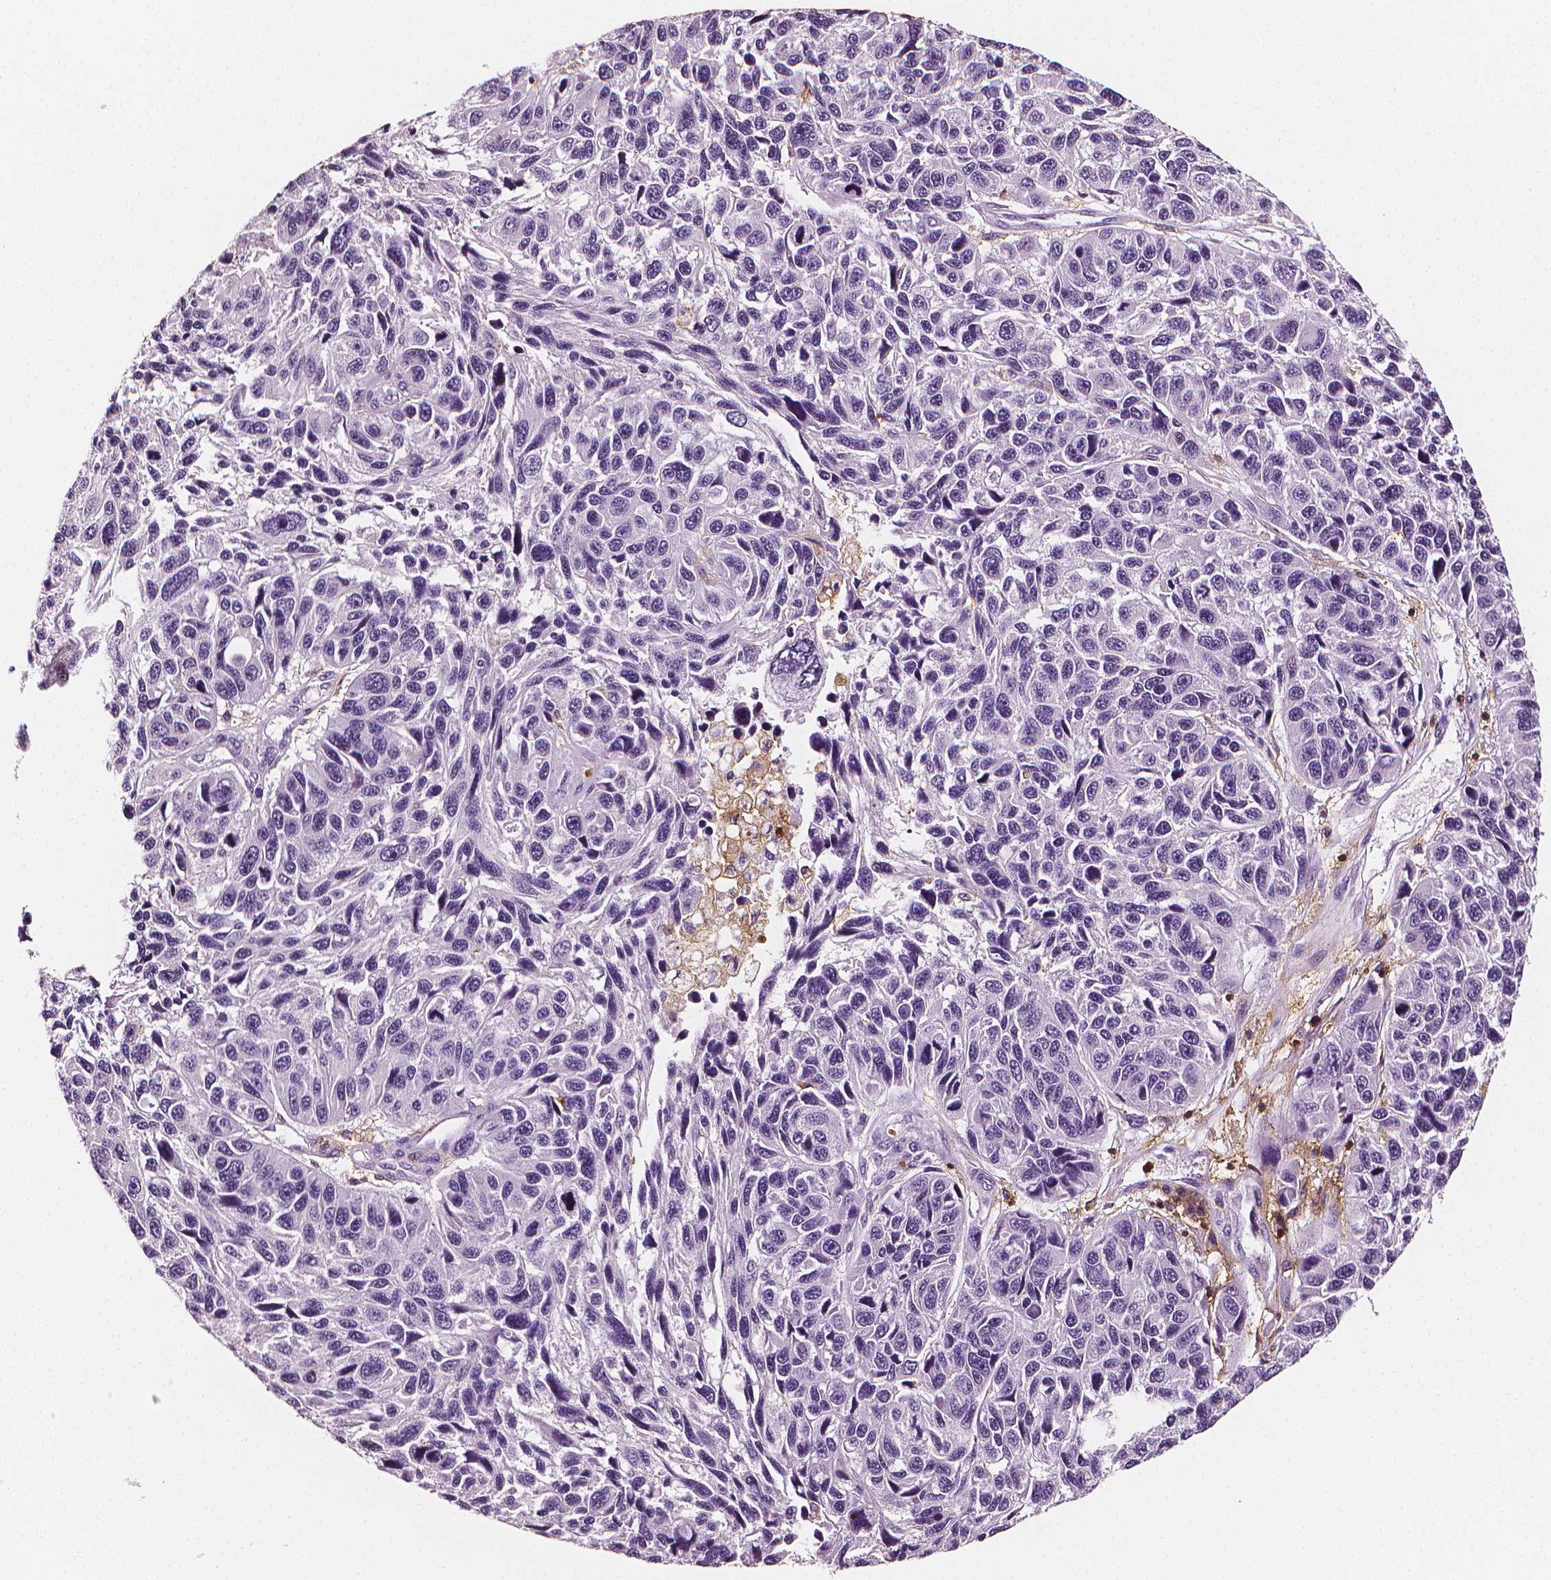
{"staining": {"intensity": "negative", "quantity": "none", "location": "none"}, "tissue": "melanoma", "cell_type": "Tumor cells", "image_type": "cancer", "snomed": [{"axis": "morphology", "description": "Malignant melanoma, NOS"}, {"axis": "topography", "description": "Skin"}], "caption": "Tumor cells show no significant positivity in malignant melanoma.", "gene": "PTPRC", "patient": {"sex": "male", "age": 53}}